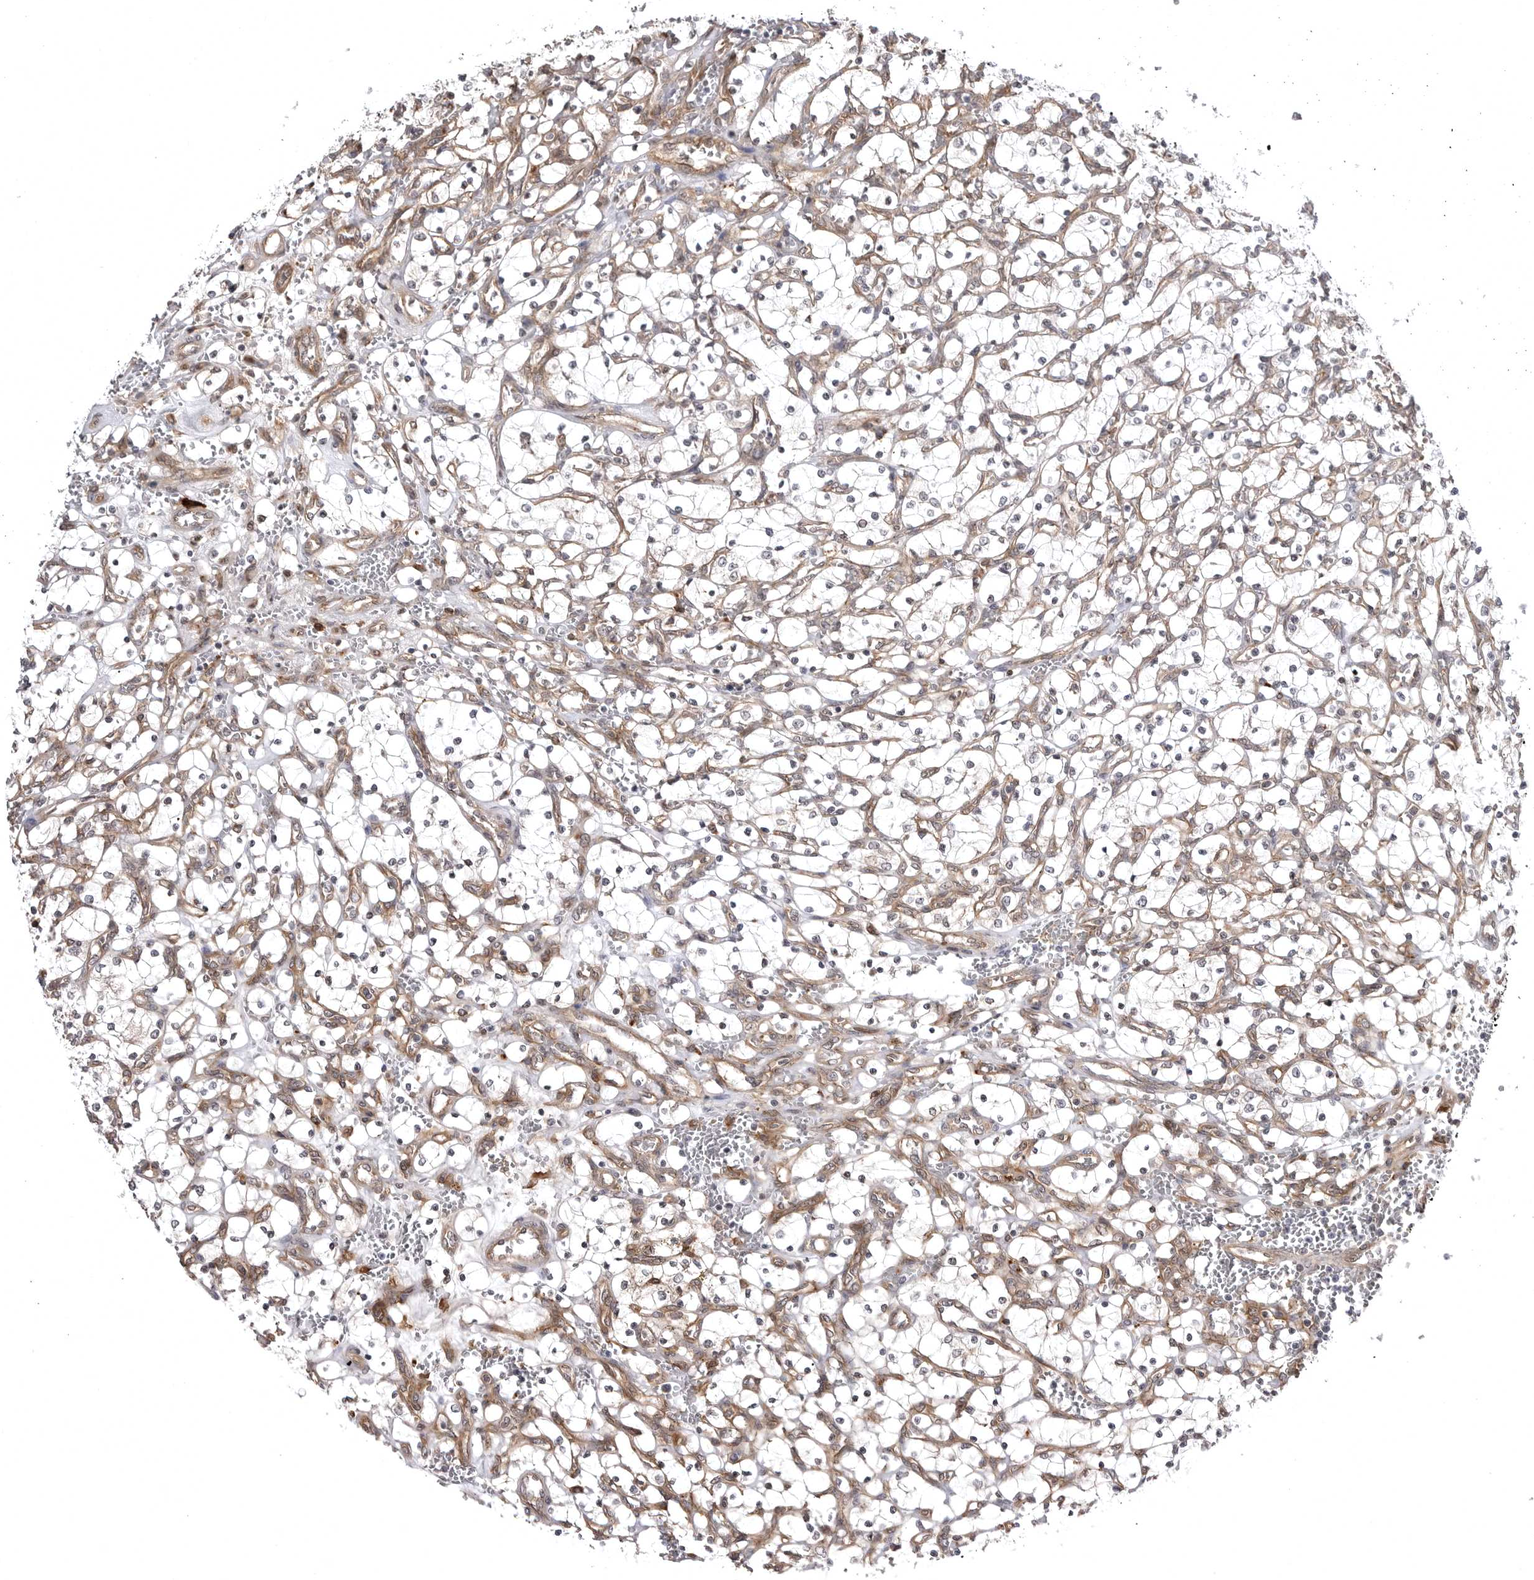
{"staining": {"intensity": "weak", "quantity": "25%-75%", "location": "cytoplasmic/membranous"}, "tissue": "renal cancer", "cell_type": "Tumor cells", "image_type": "cancer", "snomed": [{"axis": "morphology", "description": "Adenocarcinoma, NOS"}, {"axis": "topography", "description": "Kidney"}], "caption": "Protein analysis of renal cancer tissue reveals weak cytoplasmic/membranous staining in approximately 25%-75% of tumor cells. The staining is performed using DAB brown chromogen to label protein expression. The nuclei are counter-stained blue using hematoxylin.", "gene": "ARL5A", "patient": {"sex": "female", "age": 69}}